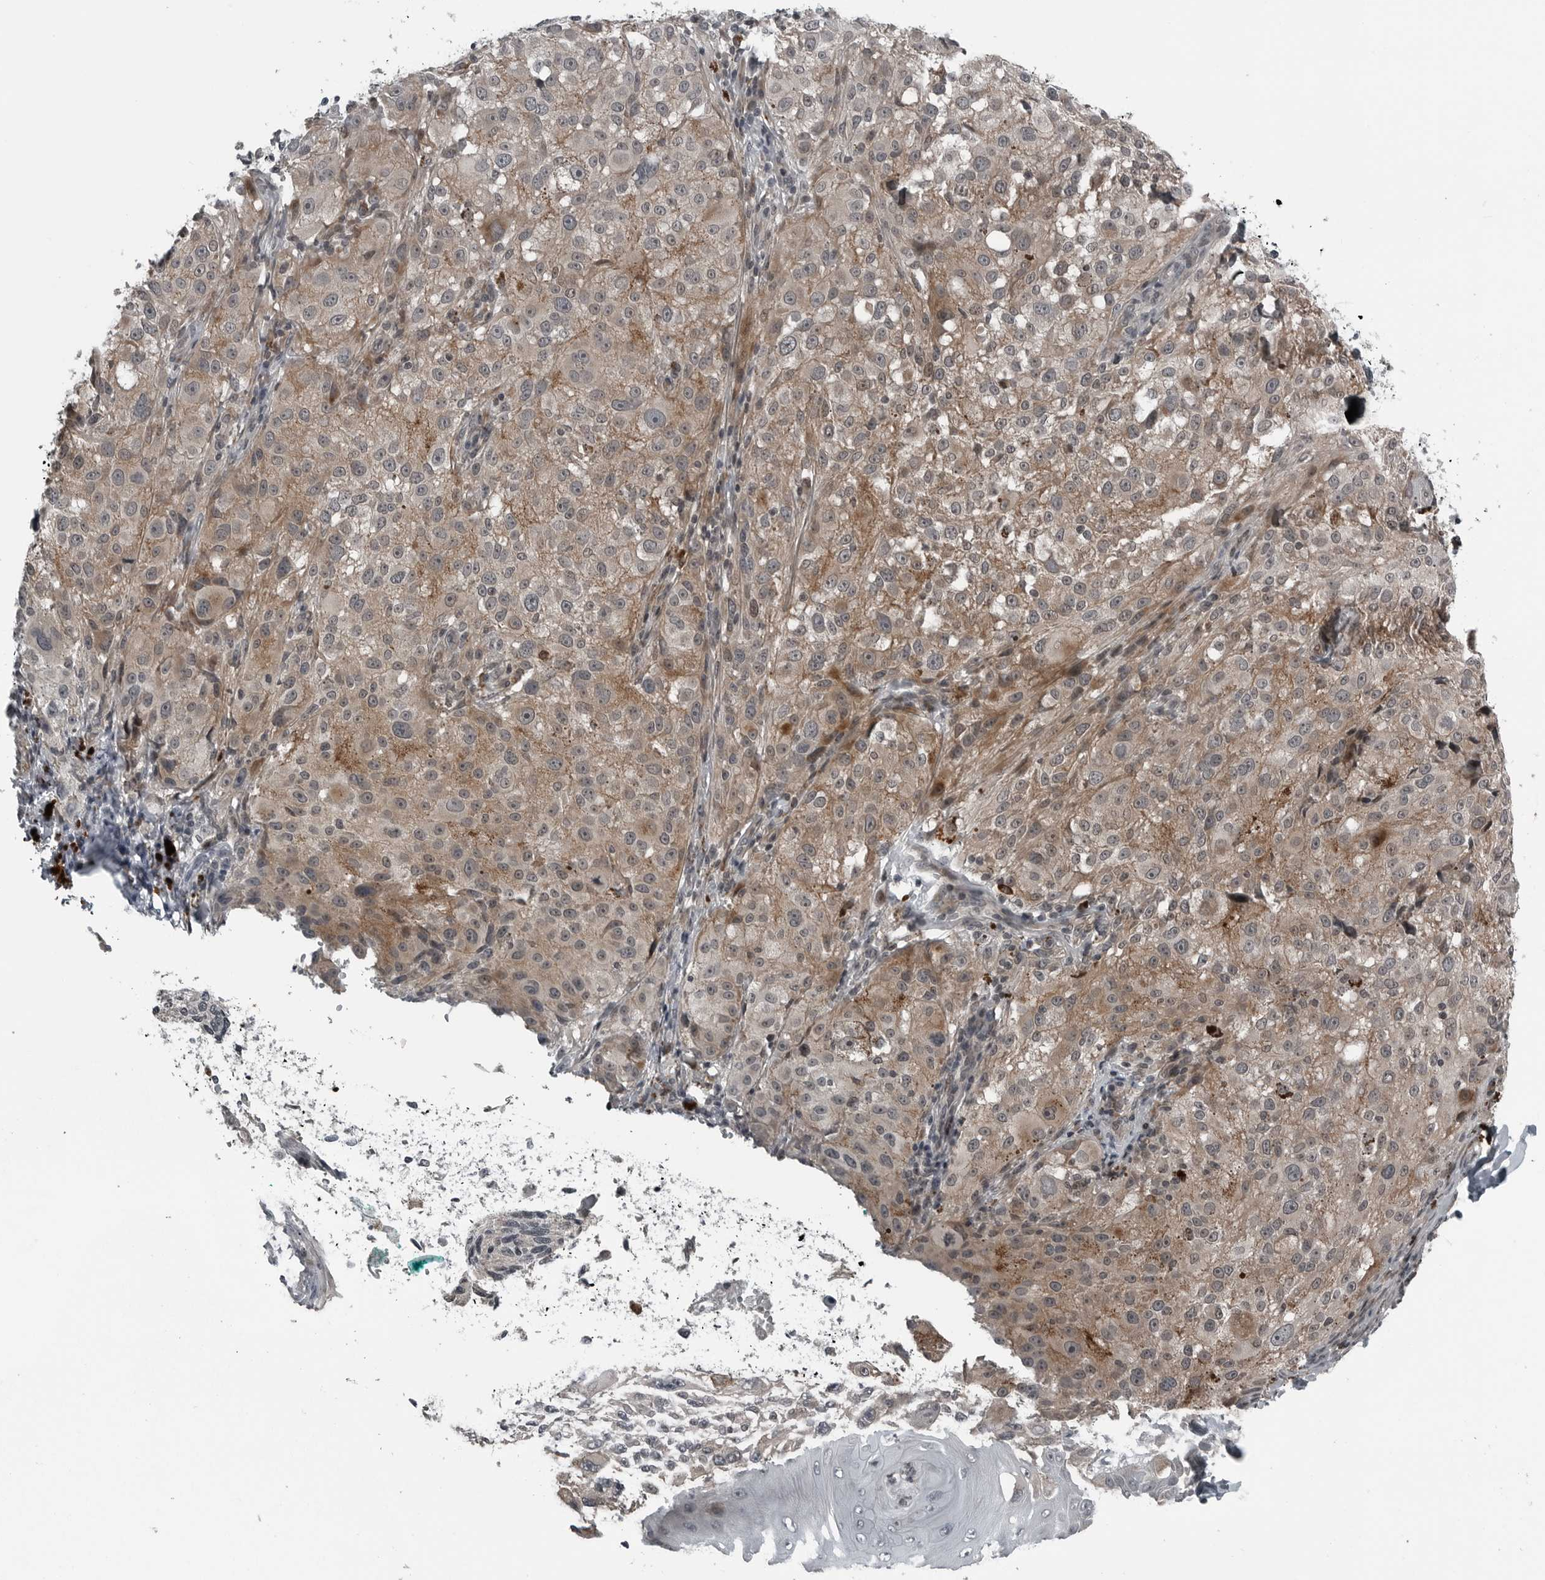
{"staining": {"intensity": "moderate", "quantity": ">75%", "location": "cytoplasmic/membranous"}, "tissue": "melanoma", "cell_type": "Tumor cells", "image_type": "cancer", "snomed": [{"axis": "morphology", "description": "Malignant melanoma, NOS"}, {"axis": "topography", "description": "Skin"}], "caption": "Approximately >75% of tumor cells in melanoma demonstrate moderate cytoplasmic/membranous protein expression as visualized by brown immunohistochemical staining.", "gene": "GAK", "patient": {"sex": "female", "age": 73}}